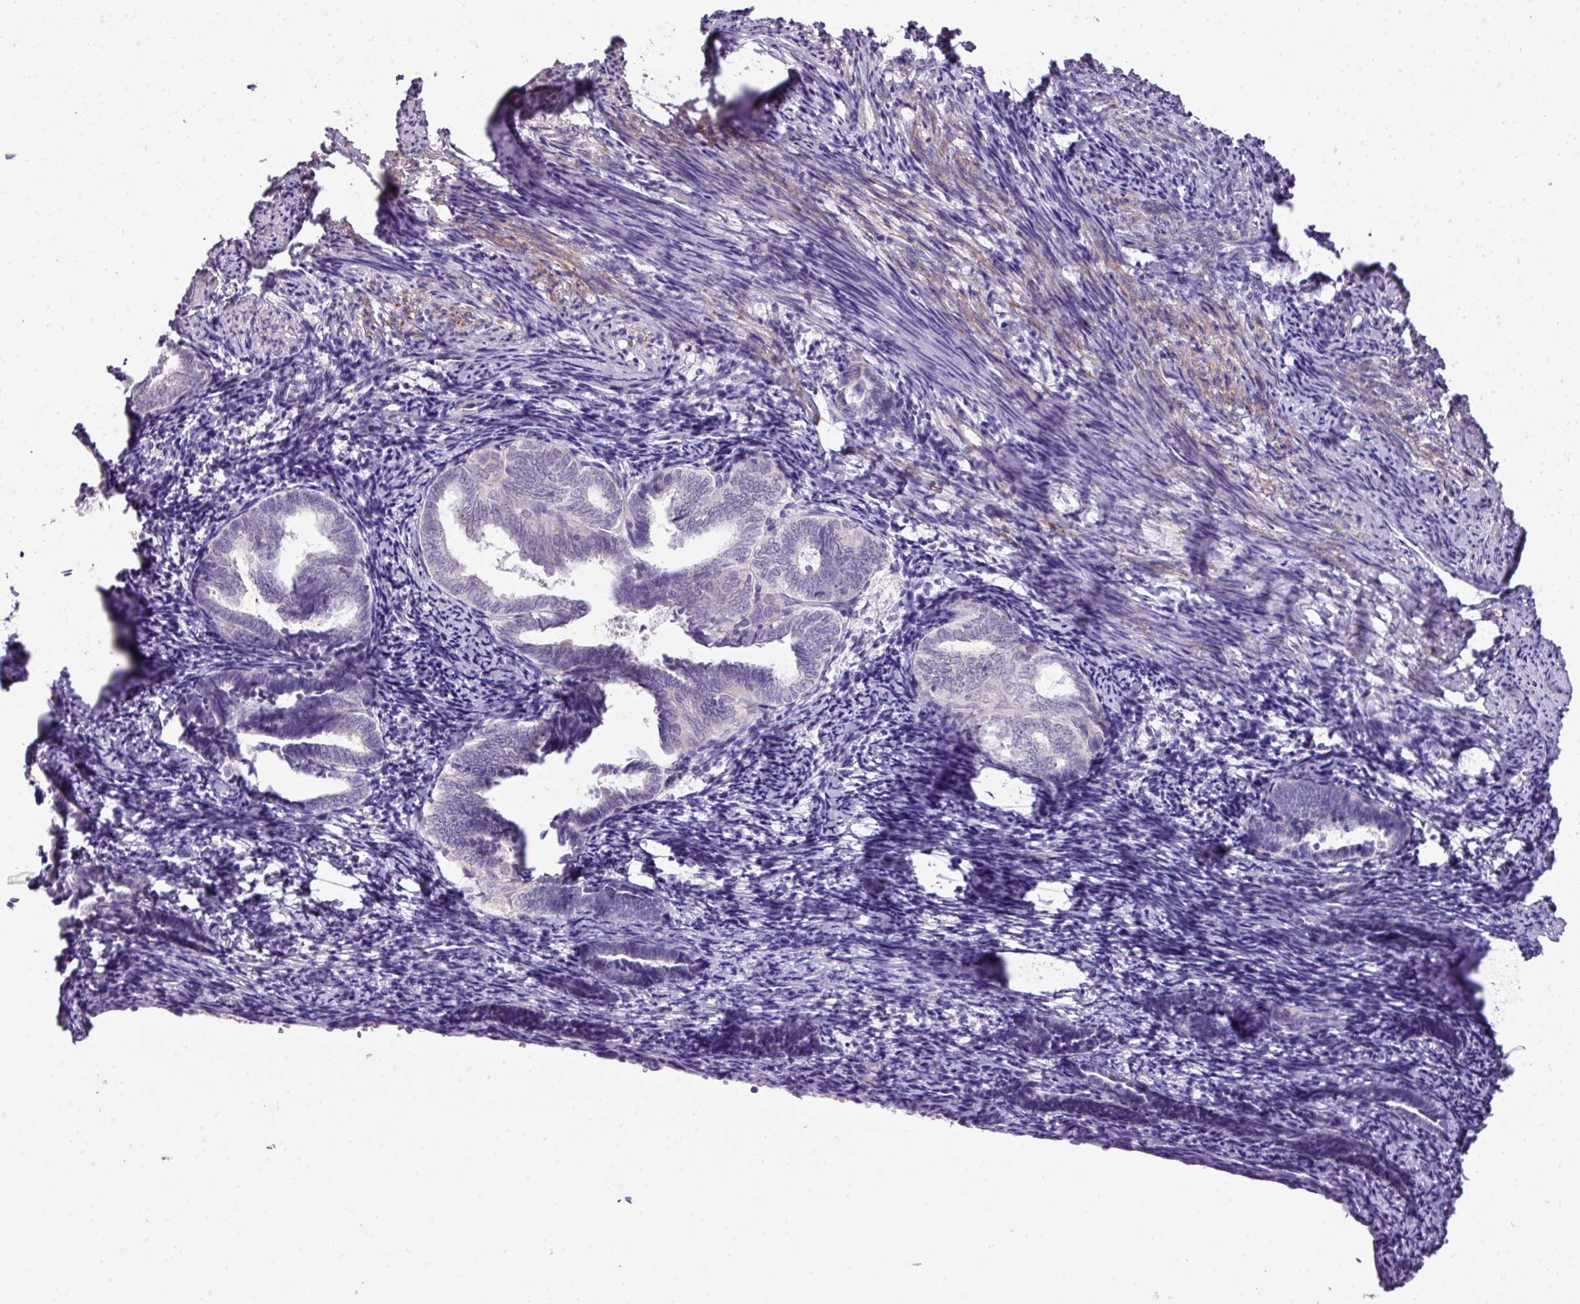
{"staining": {"intensity": "negative", "quantity": "none", "location": "none"}, "tissue": "endometrium", "cell_type": "Cells in endometrial stroma", "image_type": "normal", "snomed": [{"axis": "morphology", "description": "Normal tissue, NOS"}, {"axis": "topography", "description": "Endometrium"}], "caption": "Cells in endometrial stroma show no significant protein positivity in unremarkable endometrium.", "gene": "DIP2A", "patient": {"sex": "female", "age": 54}}